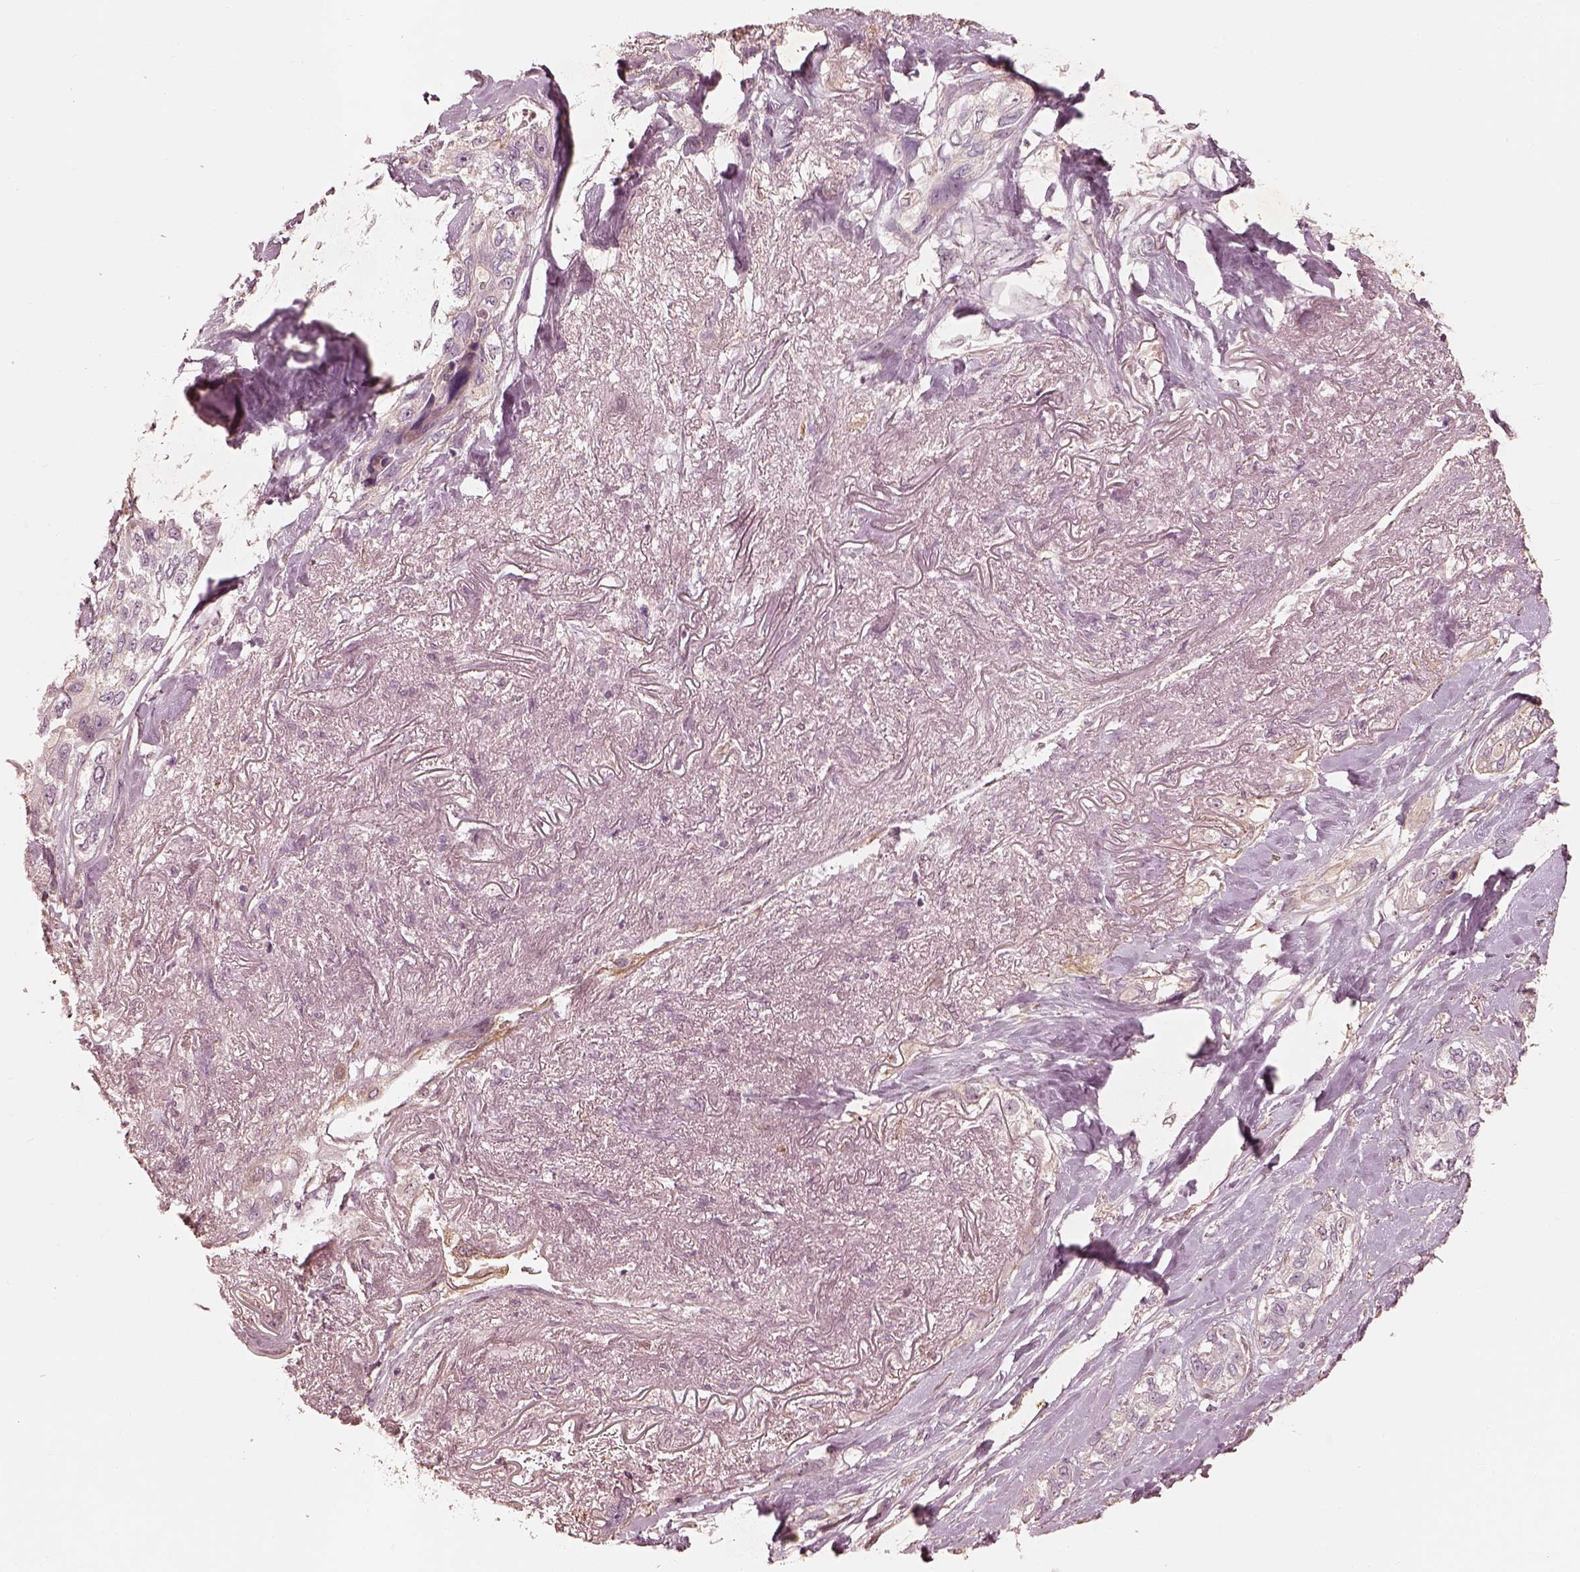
{"staining": {"intensity": "weak", "quantity": "<25%", "location": "cytoplasmic/membranous"}, "tissue": "lung cancer", "cell_type": "Tumor cells", "image_type": "cancer", "snomed": [{"axis": "morphology", "description": "Squamous cell carcinoma, NOS"}, {"axis": "topography", "description": "Lung"}], "caption": "Immunohistochemistry image of human squamous cell carcinoma (lung) stained for a protein (brown), which shows no staining in tumor cells.", "gene": "WLS", "patient": {"sex": "female", "age": 70}}